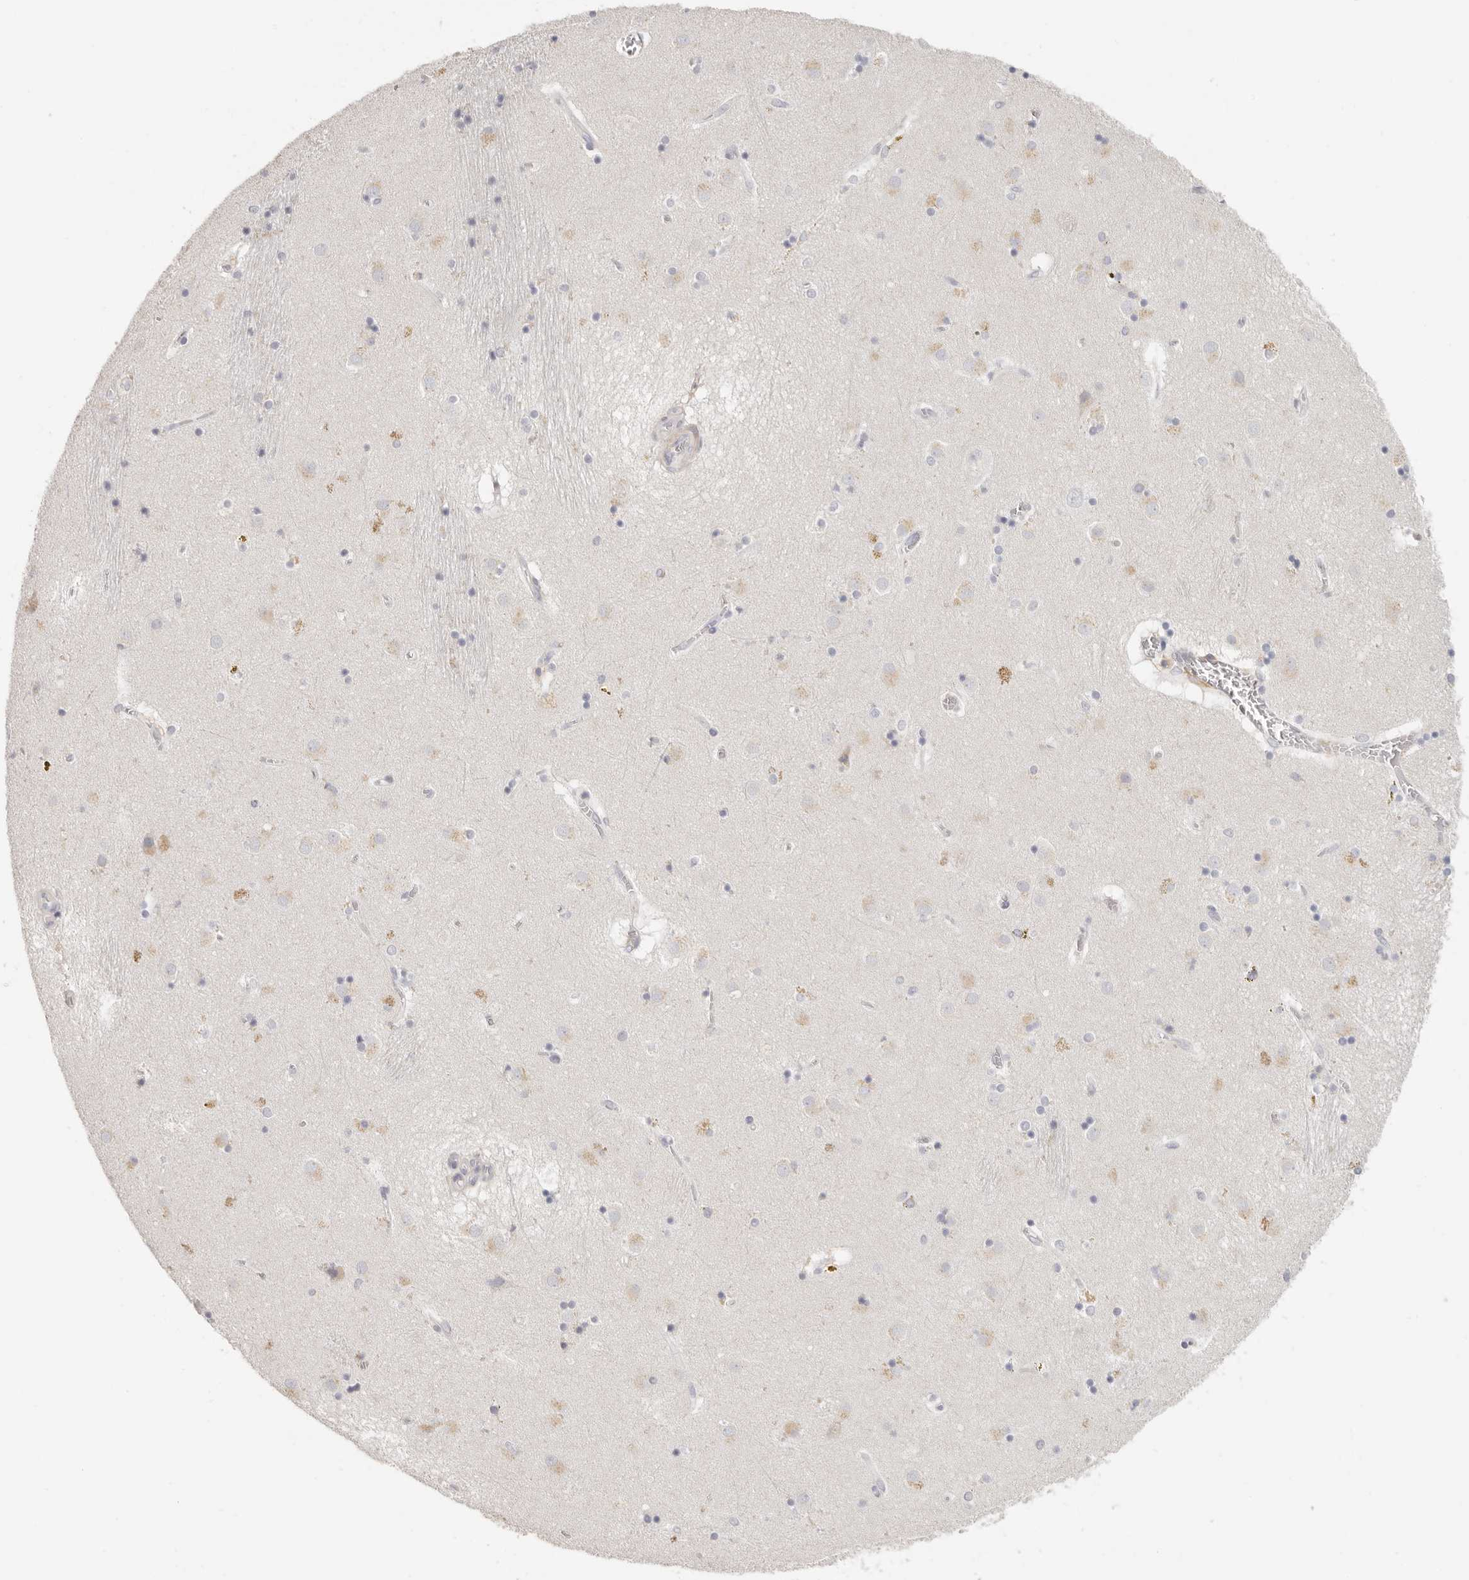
{"staining": {"intensity": "negative", "quantity": "none", "location": "none"}, "tissue": "caudate", "cell_type": "Glial cells", "image_type": "normal", "snomed": [{"axis": "morphology", "description": "Normal tissue, NOS"}, {"axis": "topography", "description": "Lateral ventricle wall"}], "caption": "High power microscopy image of an IHC photomicrograph of normal caudate, revealing no significant positivity in glial cells. (DAB (3,3'-diaminobenzidine) IHC with hematoxylin counter stain).", "gene": "ANXA9", "patient": {"sex": "male", "age": 70}}